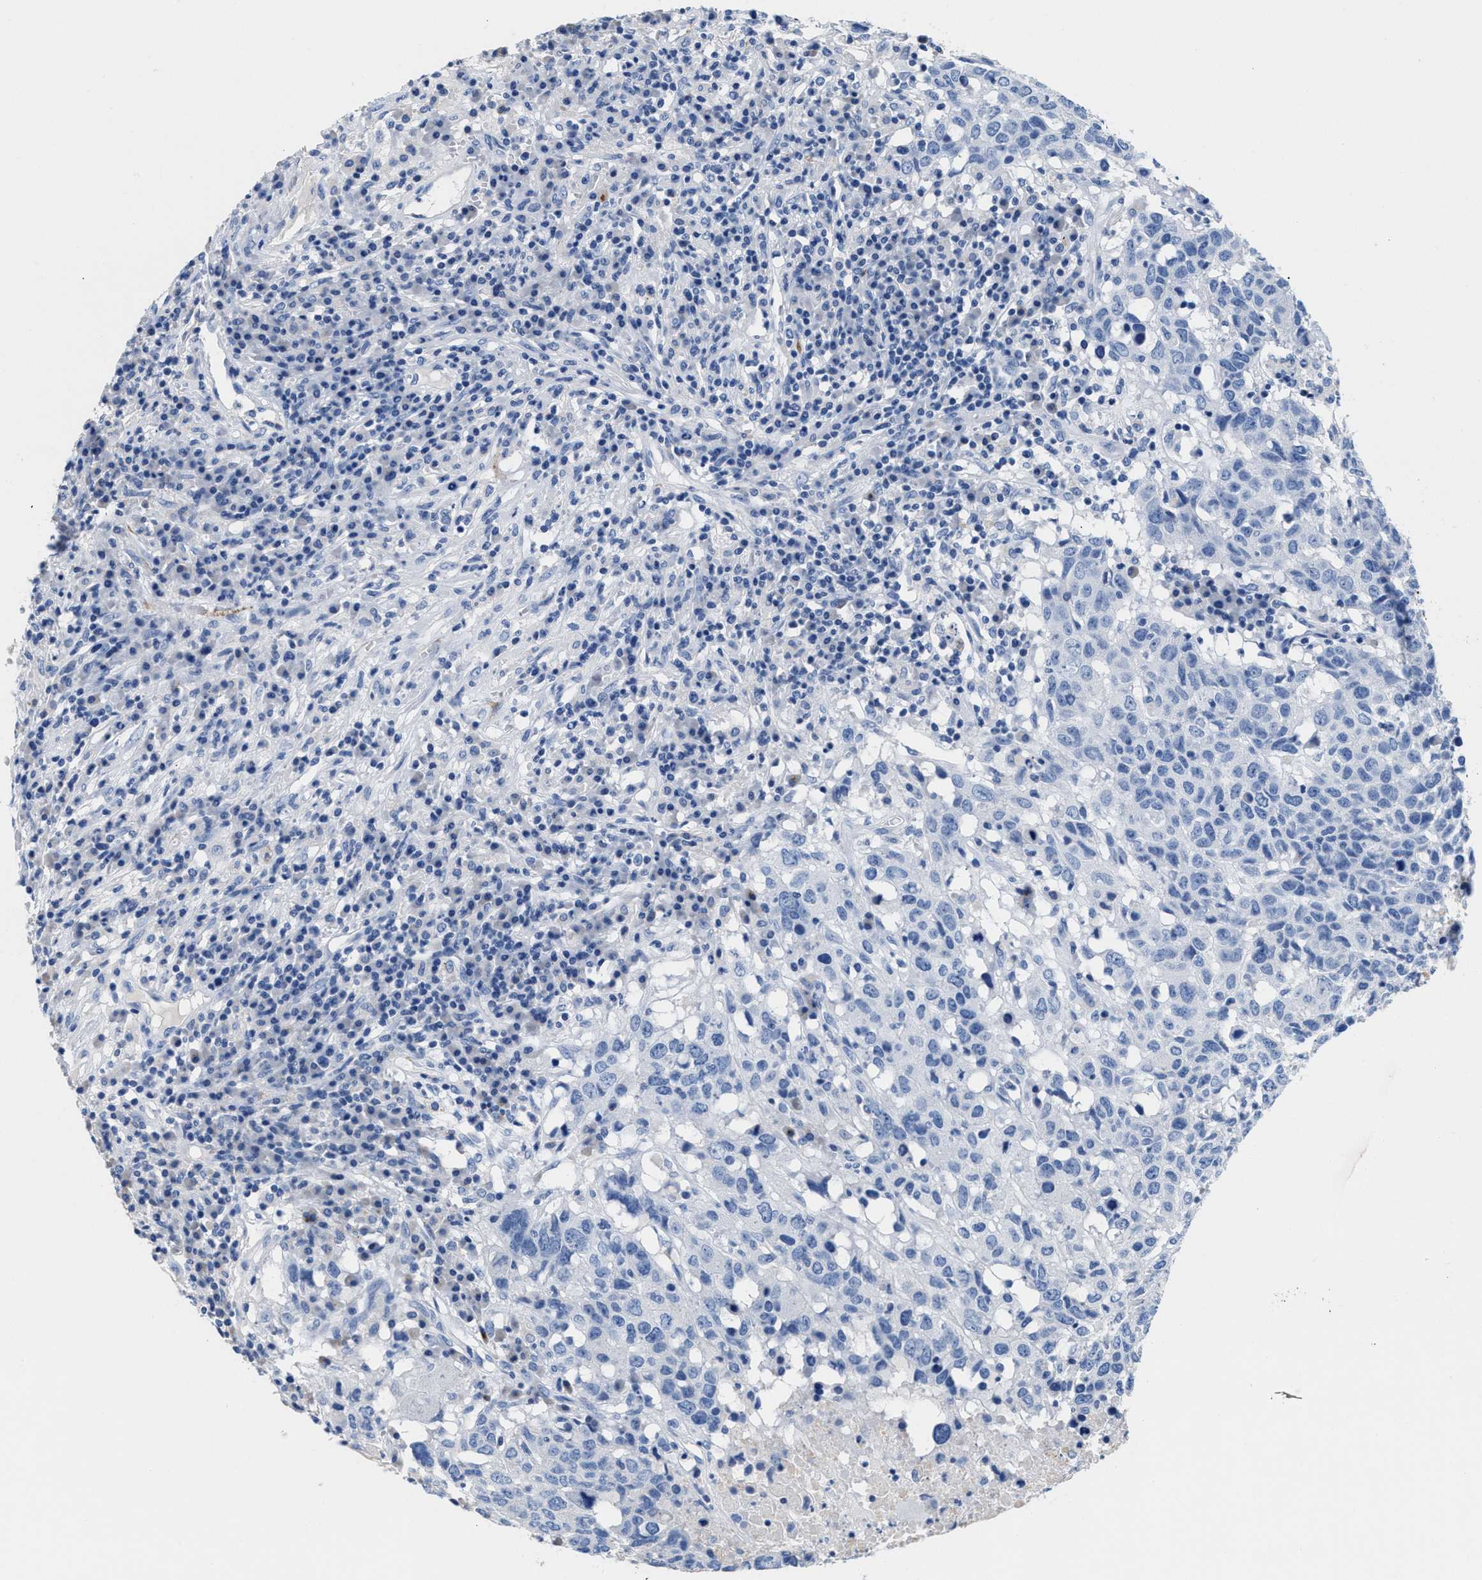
{"staining": {"intensity": "negative", "quantity": "none", "location": "none"}, "tissue": "head and neck cancer", "cell_type": "Tumor cells", "image_type": "cancer", "snomed": [{"axis": "morphology", "description": "Squamous cell carcinoma, NOS"}, {"axis": "topography", "description": "Head-Neck"}], "caption": "The immunohistochemistry image has no significant staining in tumor cells of squamous cell carcinoma (head and neck) tissue.", "gene": "SLFN13", "patient": {"sex": "male", "age": 66}}